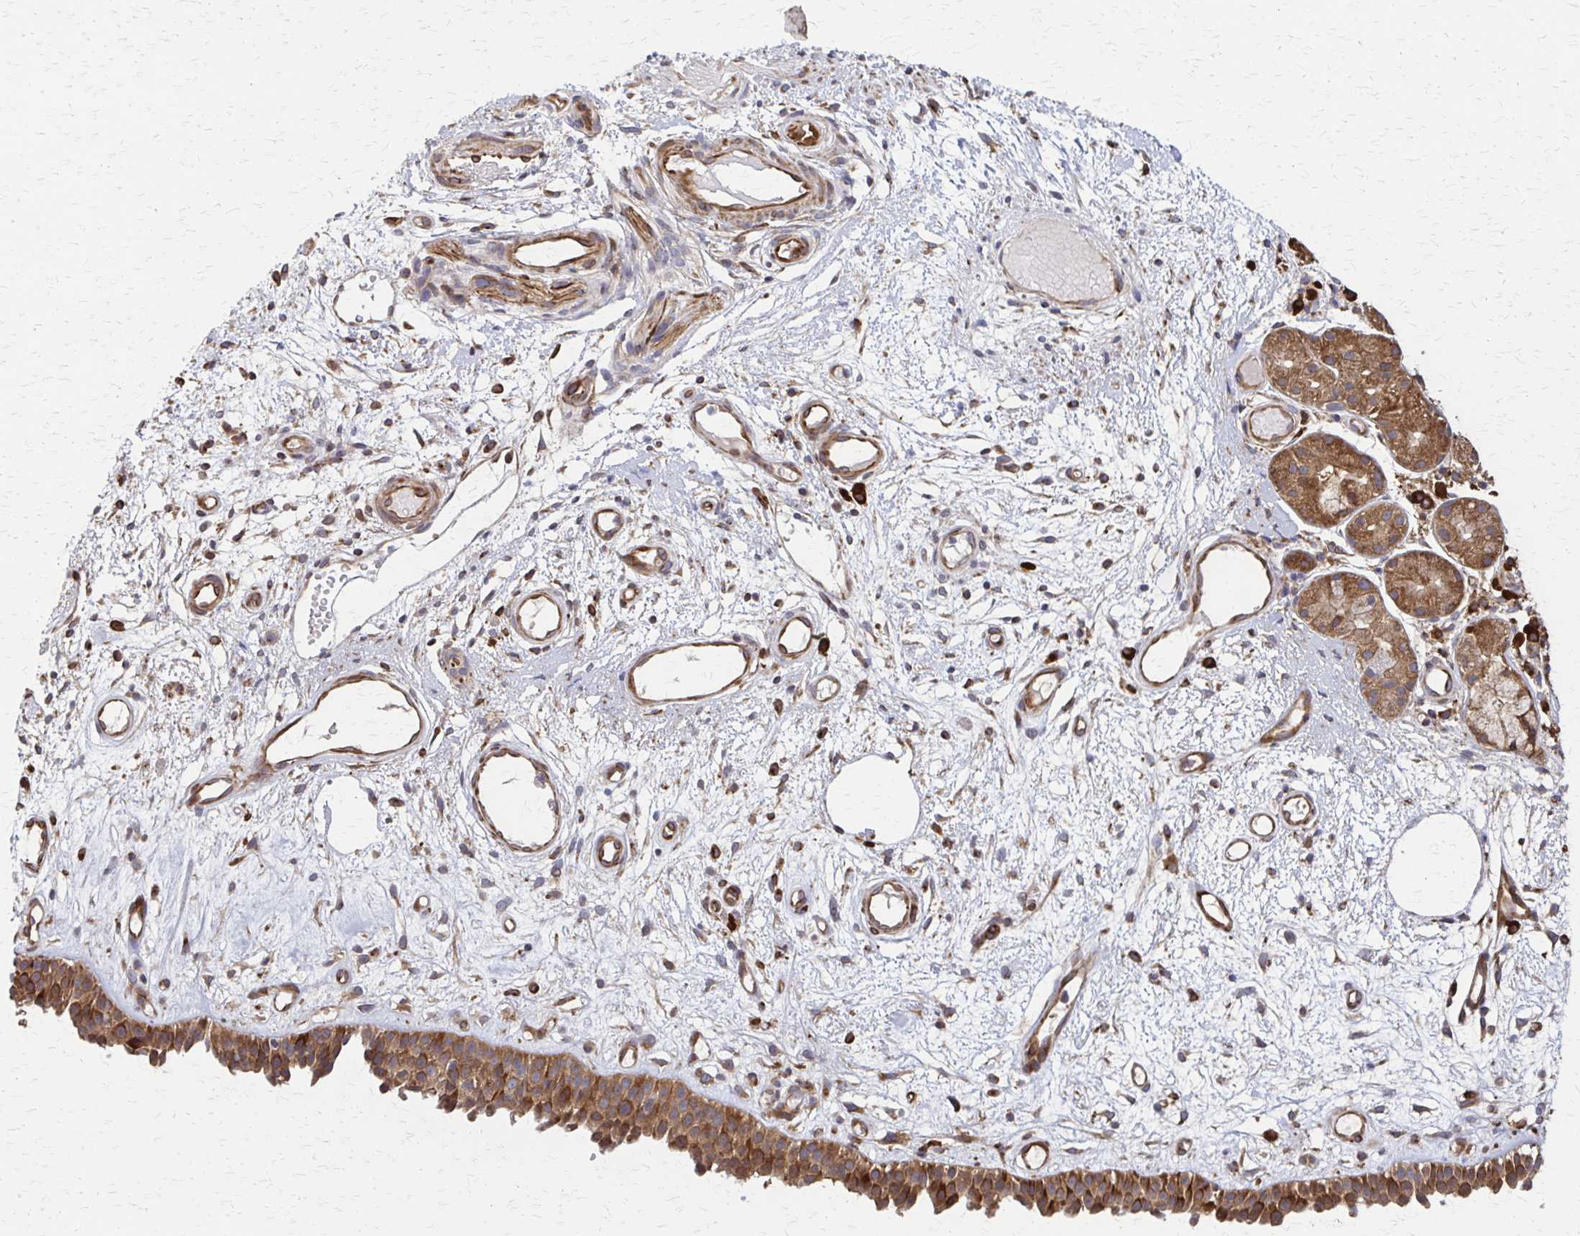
{"staining": {"intensity": "moderate", "quantity": ">75%", "location": "cytoplasmic/membranous"}, "tissue": "nasopharynx", "cell_type": "Respiratory epithelial cells", "image_type": "normal", "snomed": [{"axis": "morphology", "description": "Normal tissue, NOS"}, {"axis": "morphology", "description": "Inflammation, NOS"}, {"axis": "topography", "description": "Nasopharynx"}], "caption": "This image demonstrates normal nasopharynx stained with IHC to label a protein in brown. The cytoplasmic/membranous of respiratory epithelial cells show moderate positivity for the protein. Nuclei are counter-stained blue.", "gene": "EEF2", "patient": {"sex": "male", "age": 54}}